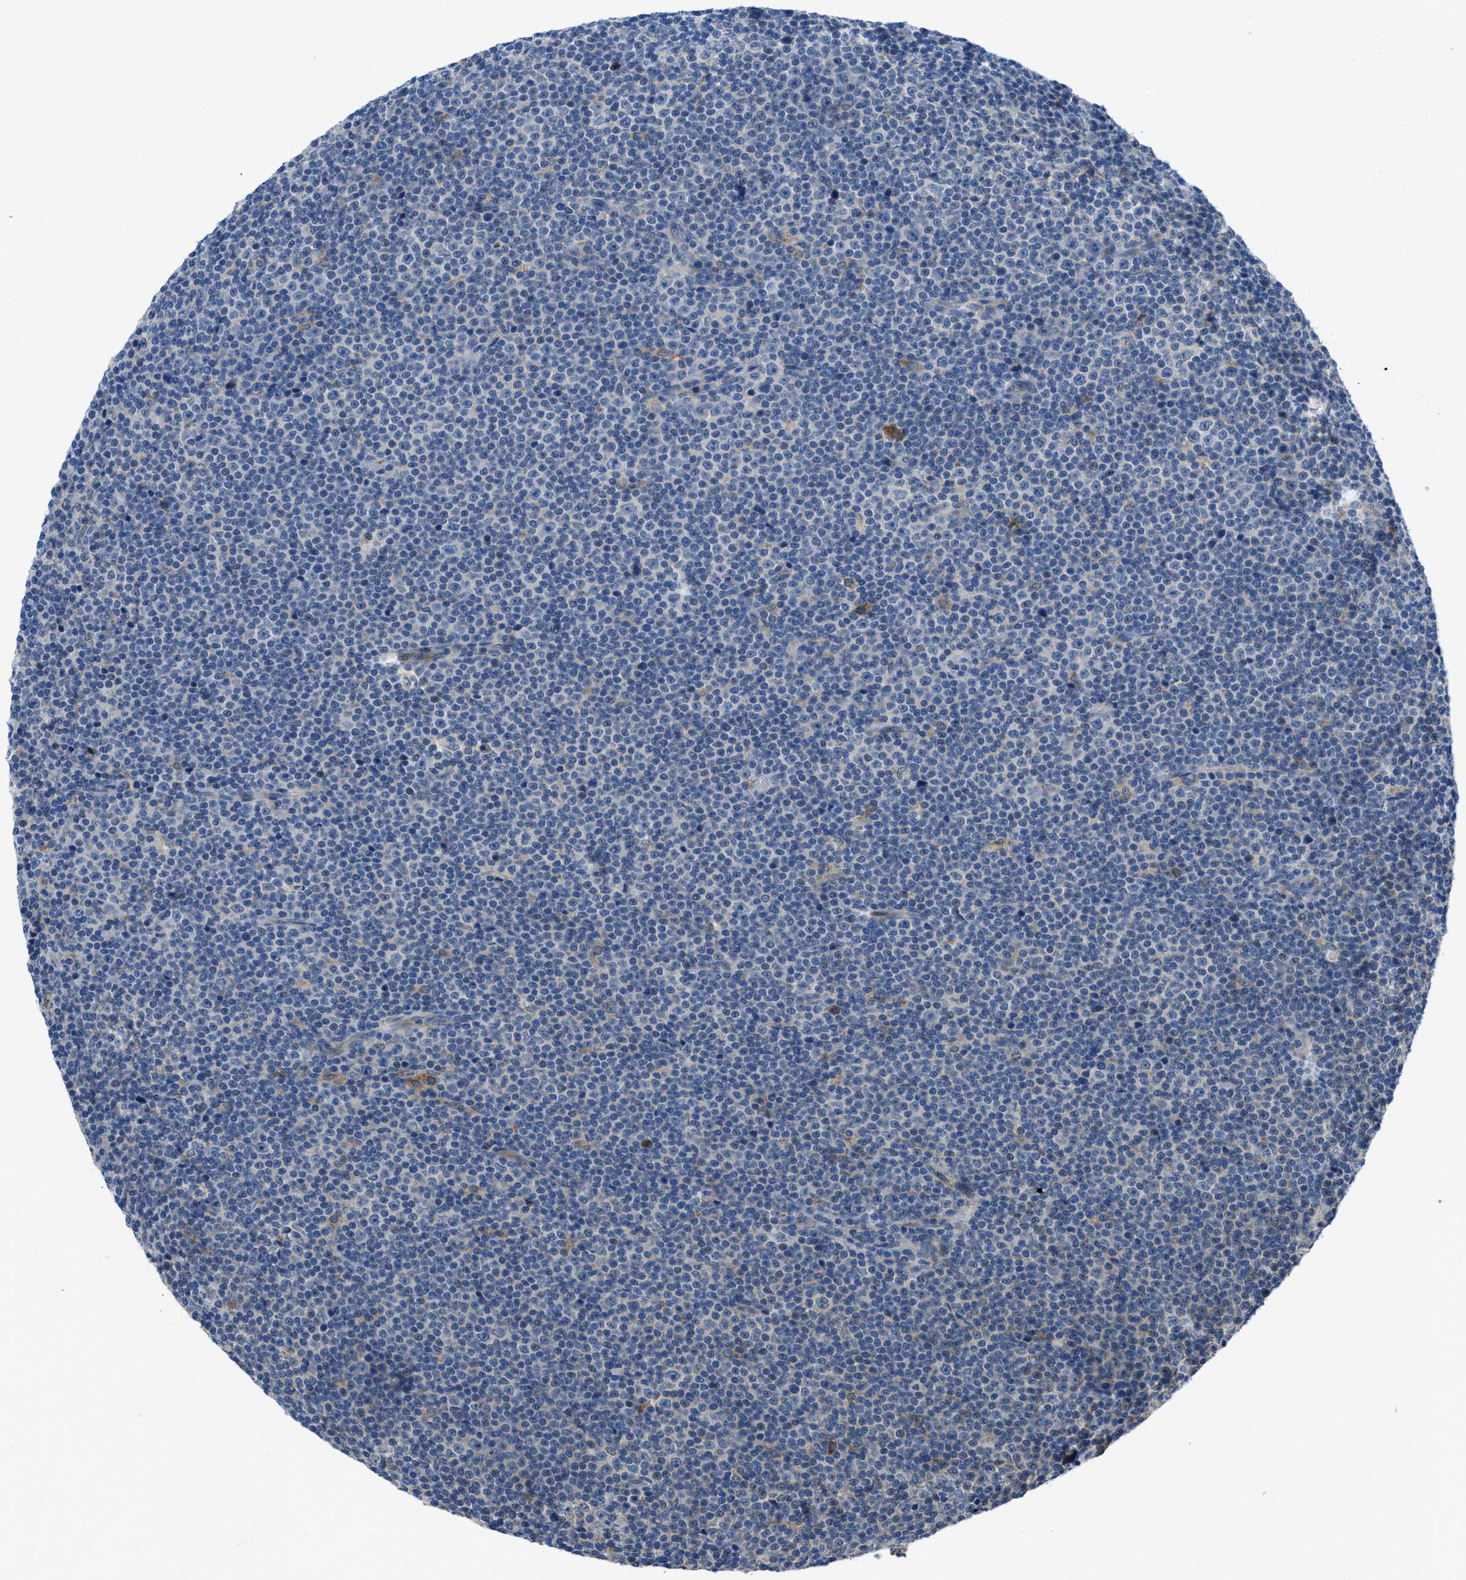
{"staining": {"intensity": "negative", "quantity": "none", "location": "none"}, "tissue": "lymphoma", "cell_type": "Tumor cells", "image_type": "cancer", "snomed": [{"axis": "morphology", "description": "Malignant lymphoma, non-Hodgkin's type, Low grade"}, {"axis": "topography", "description": "Lymph node"}], "caption": "IHC micrograph of human lymphoma stained for a protein (brown), which shows no staining in tumor cells. Nuclei are stained in blue.", "gene": "MAP3K20", "patient": {"sex": "female", "age": 67}}